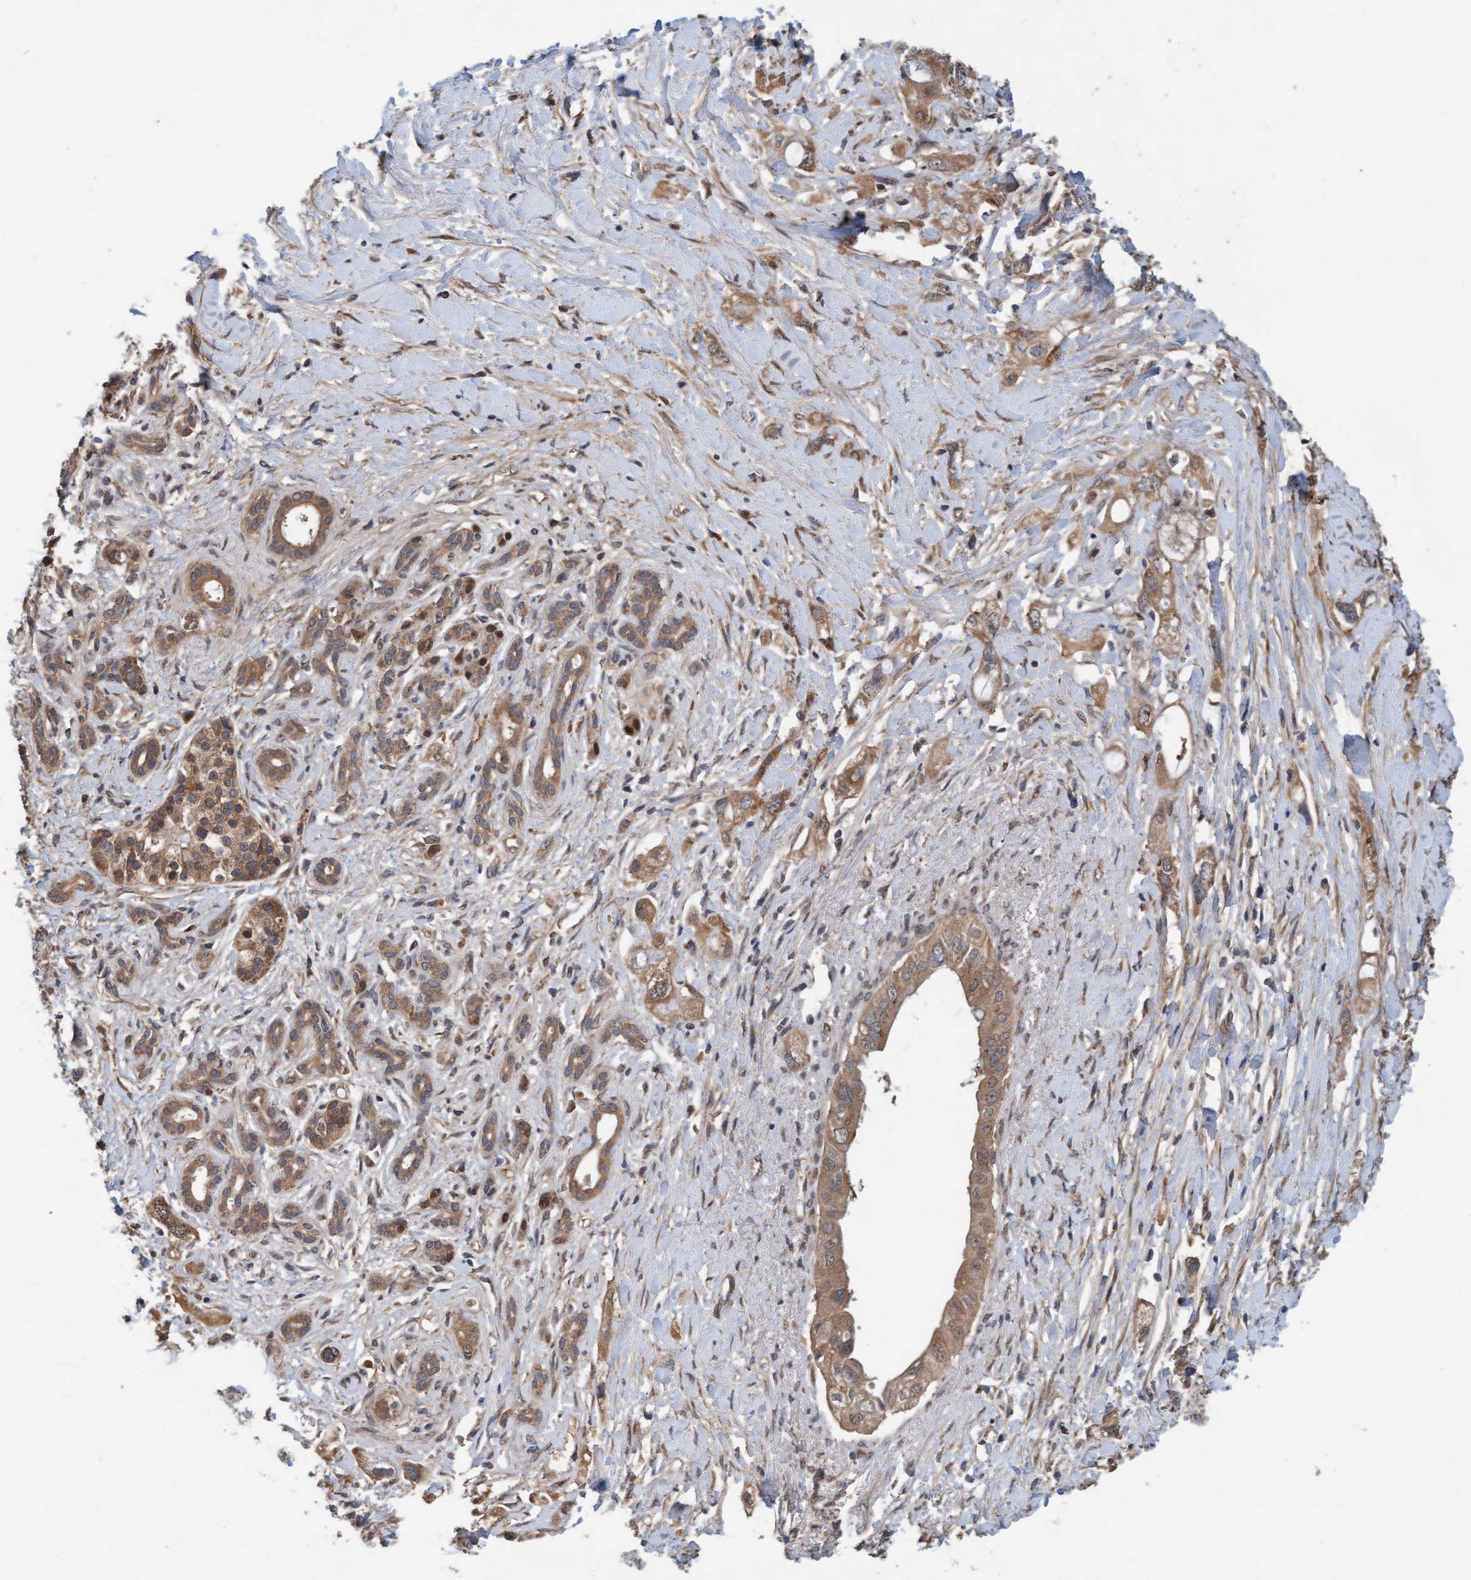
{"staining": {"intensity": "moderate", "quantity": ">75%", "location": "cytoplasmic/membranous"}, "tissue": "pancreatic cancer", "cell_type": "Tumor cells", "image_type": "cancer", "snomed": [{"axis": "morphology", "description": "Adenocarcinoma, NOS"}, {"axis": "topography", "description": "Pancreas"}], "caption": "Tumor cells show medium levels of moderate cytoplasmic/membranous positivity in approximately >75% of cells in human pancreatic cancer (adenocarcinoma).", "gene": "MLXIP", "patient": {"sex": "female", "age": 56}}